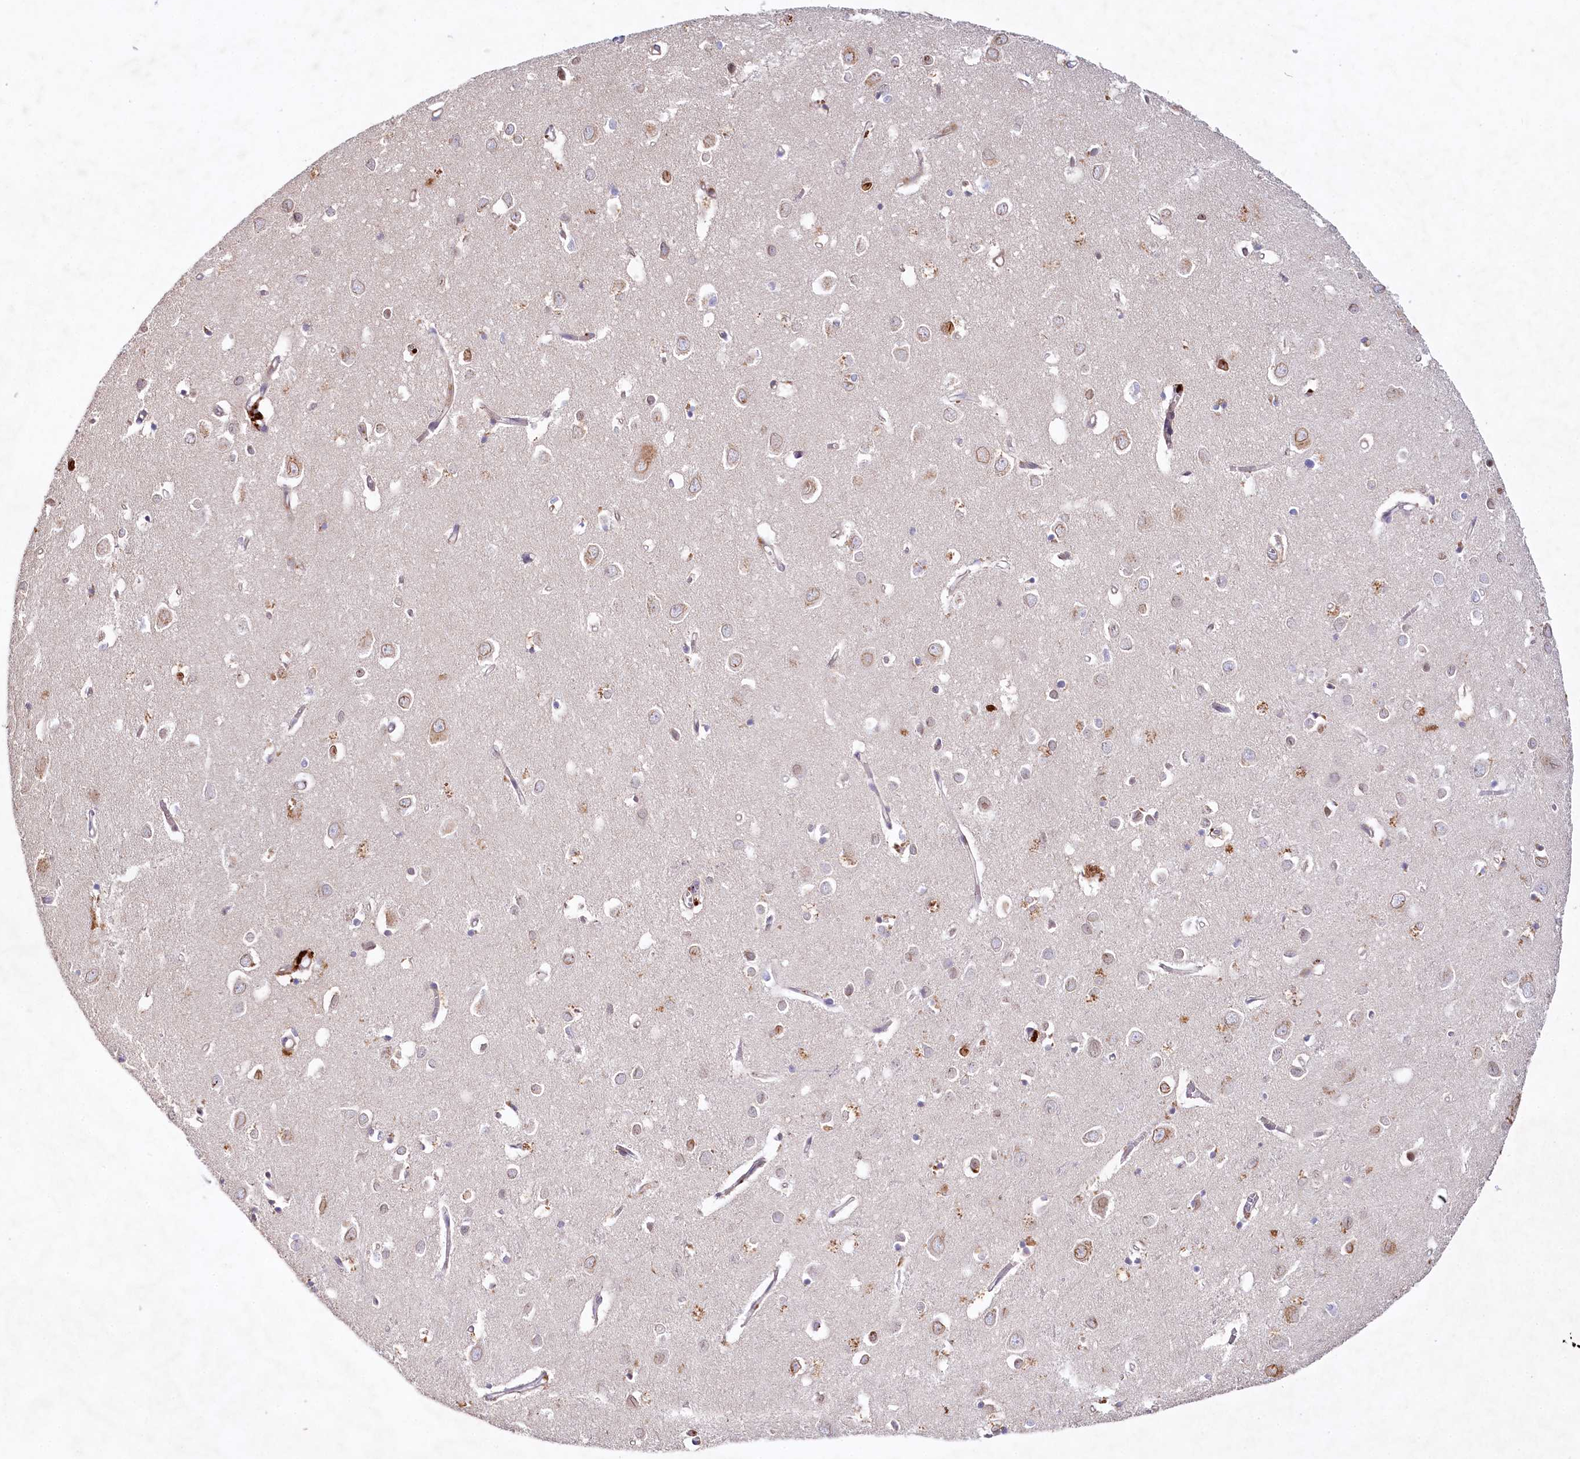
{"staining": {"intensity": "weak", "quantity": "25%-75%", "location": "cytoplasmic/membranous"}, "tissue": "cerebral cortex", "cell_type": "Endothelial cells", "image_type": "normal", "snomed": [{"axis": "morphology", "description": "Normal tissue, NOS"}, {"axis": "topography", "description": "Cerebral cortex"}], "caption": "This image demonstrates immunohistochemistry (IHC) staining of unremarkable human cerebral cortex, with low weak cytoplasmic/membranous positivity in approximately 25%-75% of endothelial cells.", "gene": "ALDH3B1", "patient": {"sex": "female", "age": 64}}